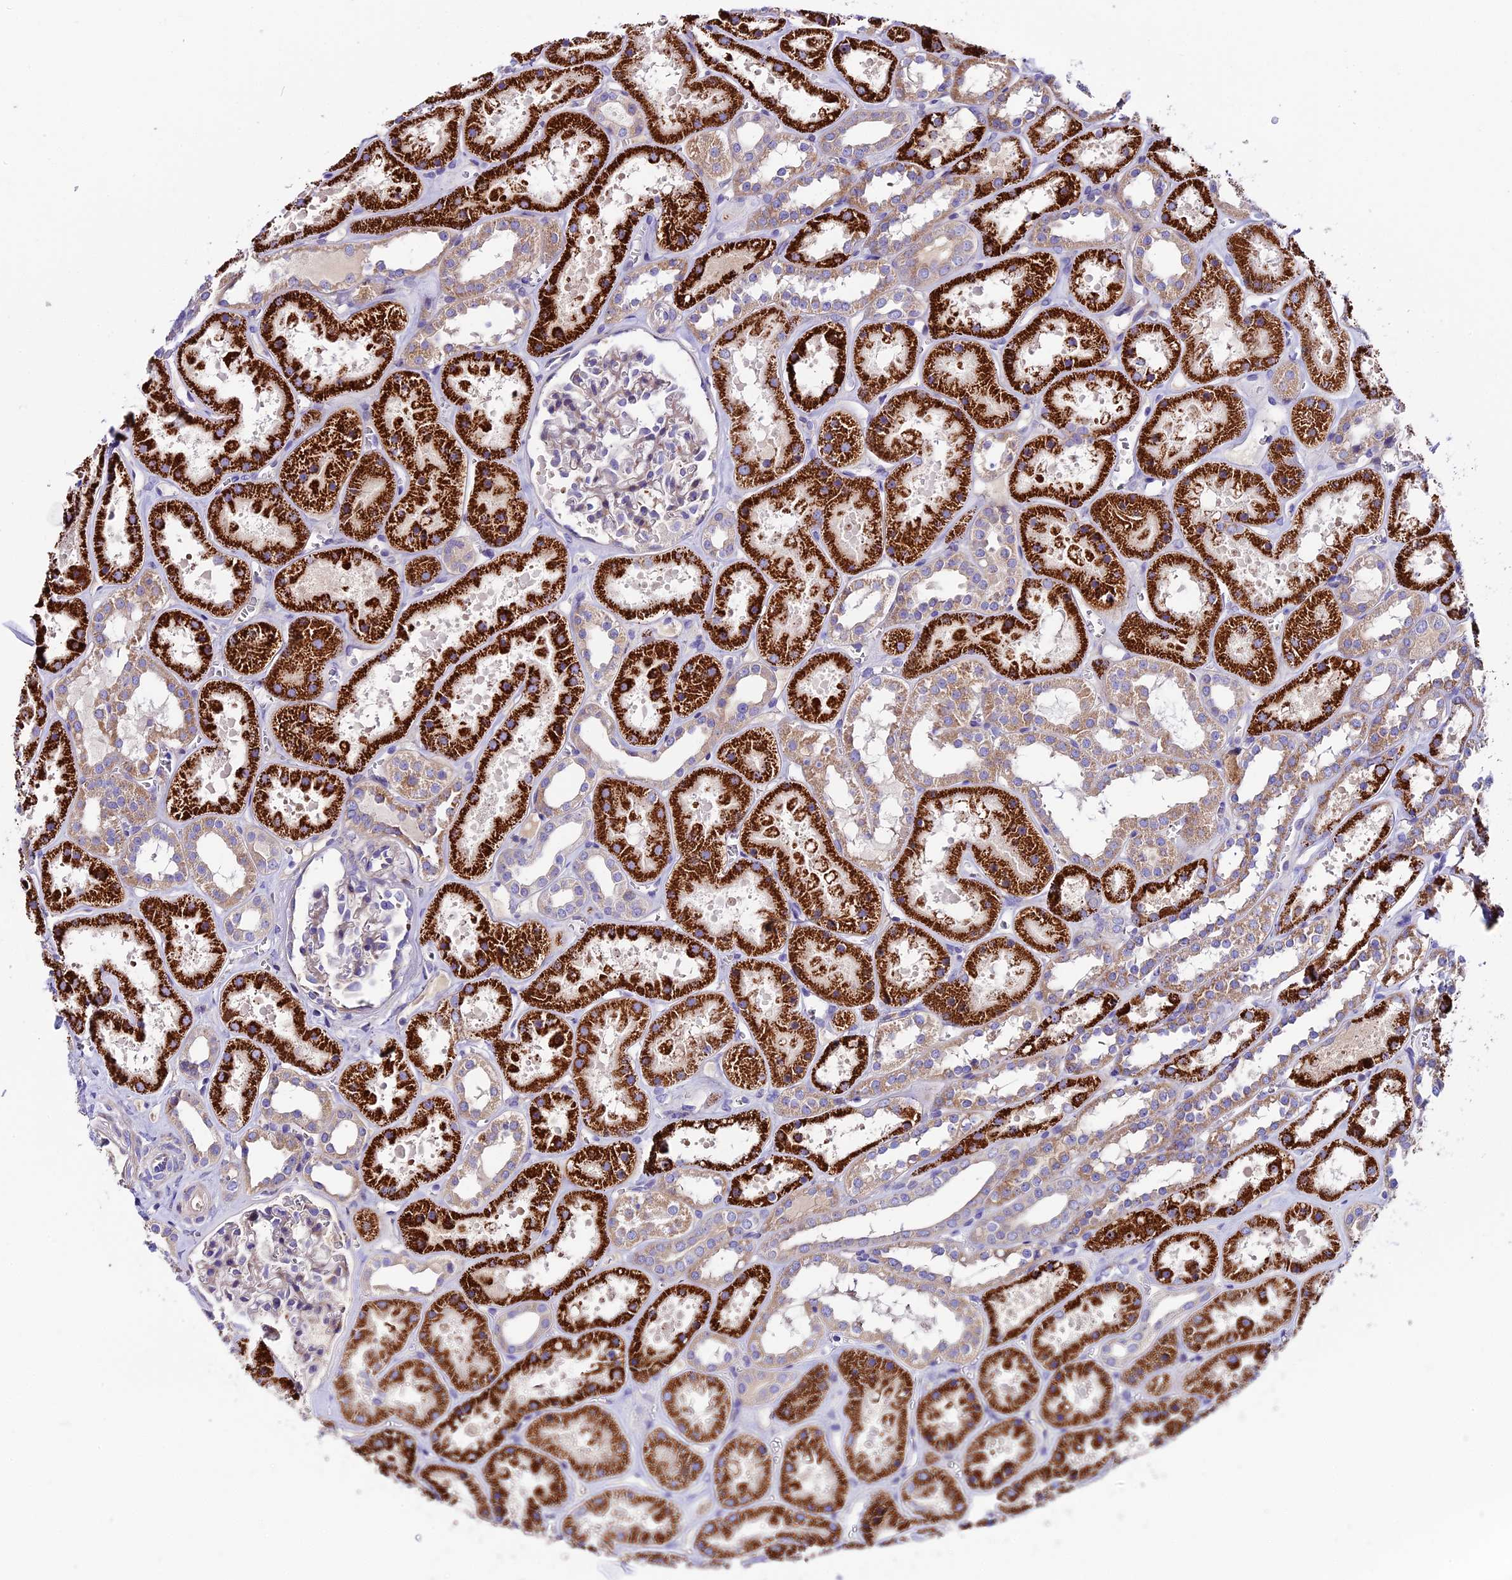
{"staining": {"intensity": "weak", "quantity": "<25%", "location": "cytoplasmic/membranous"}, "tissue": "kidney", "cell_type": "Cells in glomeruli", "image_type": "normal", "snomed": [{"axis": "morphology", "description": "Normal tissue, NOS"}, {"axis": "topography", "description": "Kidney"}], "caption": "Micrograph shows no significant protein positivity in cells in glomeruli of benign kidney.", "gene": "PIGU", "patient": {"sex": "female", "age": 41}}